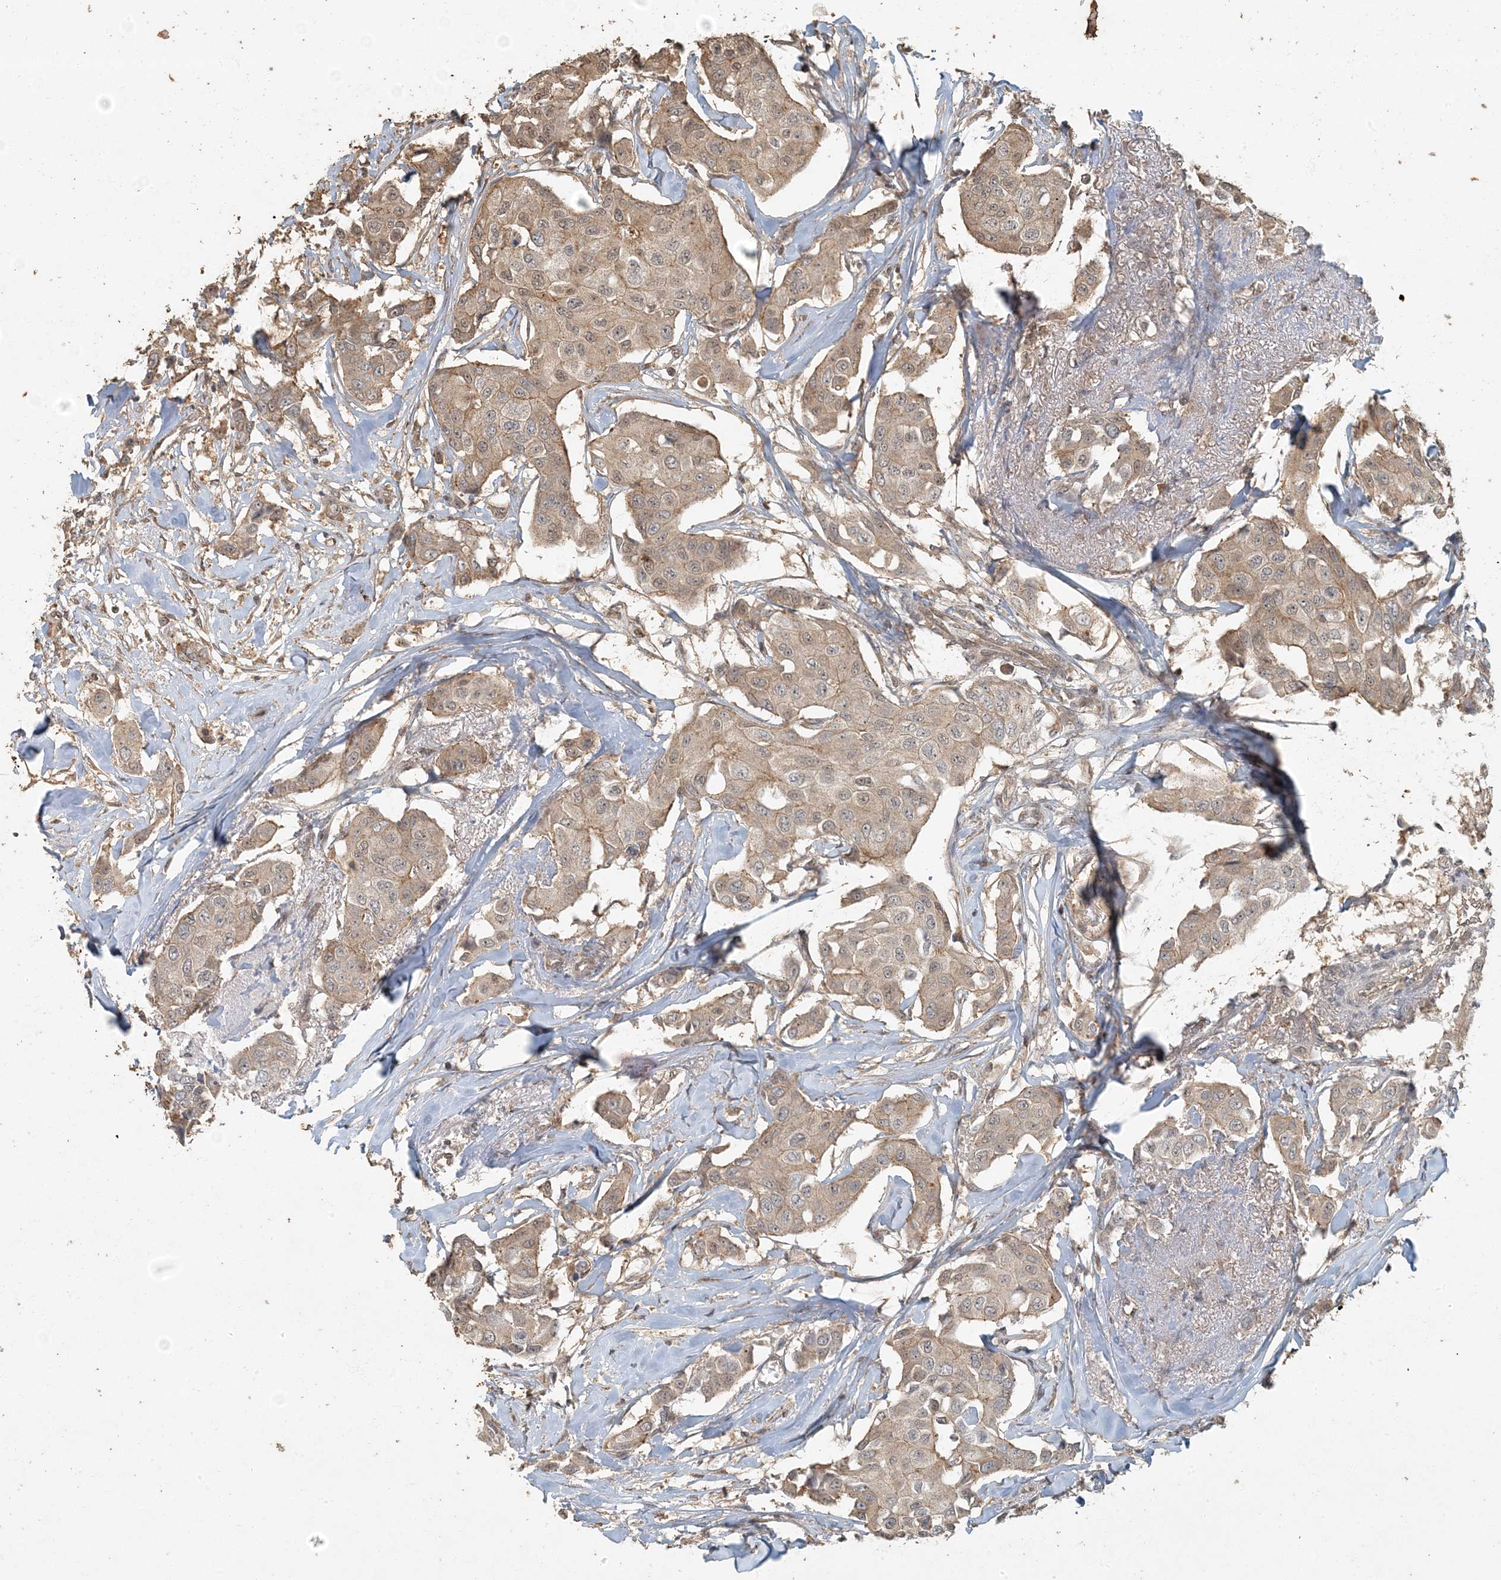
{"staining": {"intensity": "weak", "quantity": ">75%", "location": "cytoplasmic/membranous"}, "tissue": "breast cancer", "cell_type": "Tumor cells", "image_type": "cancer", "snomed": [{"axis": "morphology", "description": "Duct carcinoma"}, {"axis": "topography", "description": "Breast"}], "caption": "Immunohistochemical staining of human intraductal carcinoma (breast) demonstrates low levels of weak cytoplasmic/membranous staining in about >75% of tumor cells.", "gene": "AK9", "patient": {"sex": "female", "age": 80}}